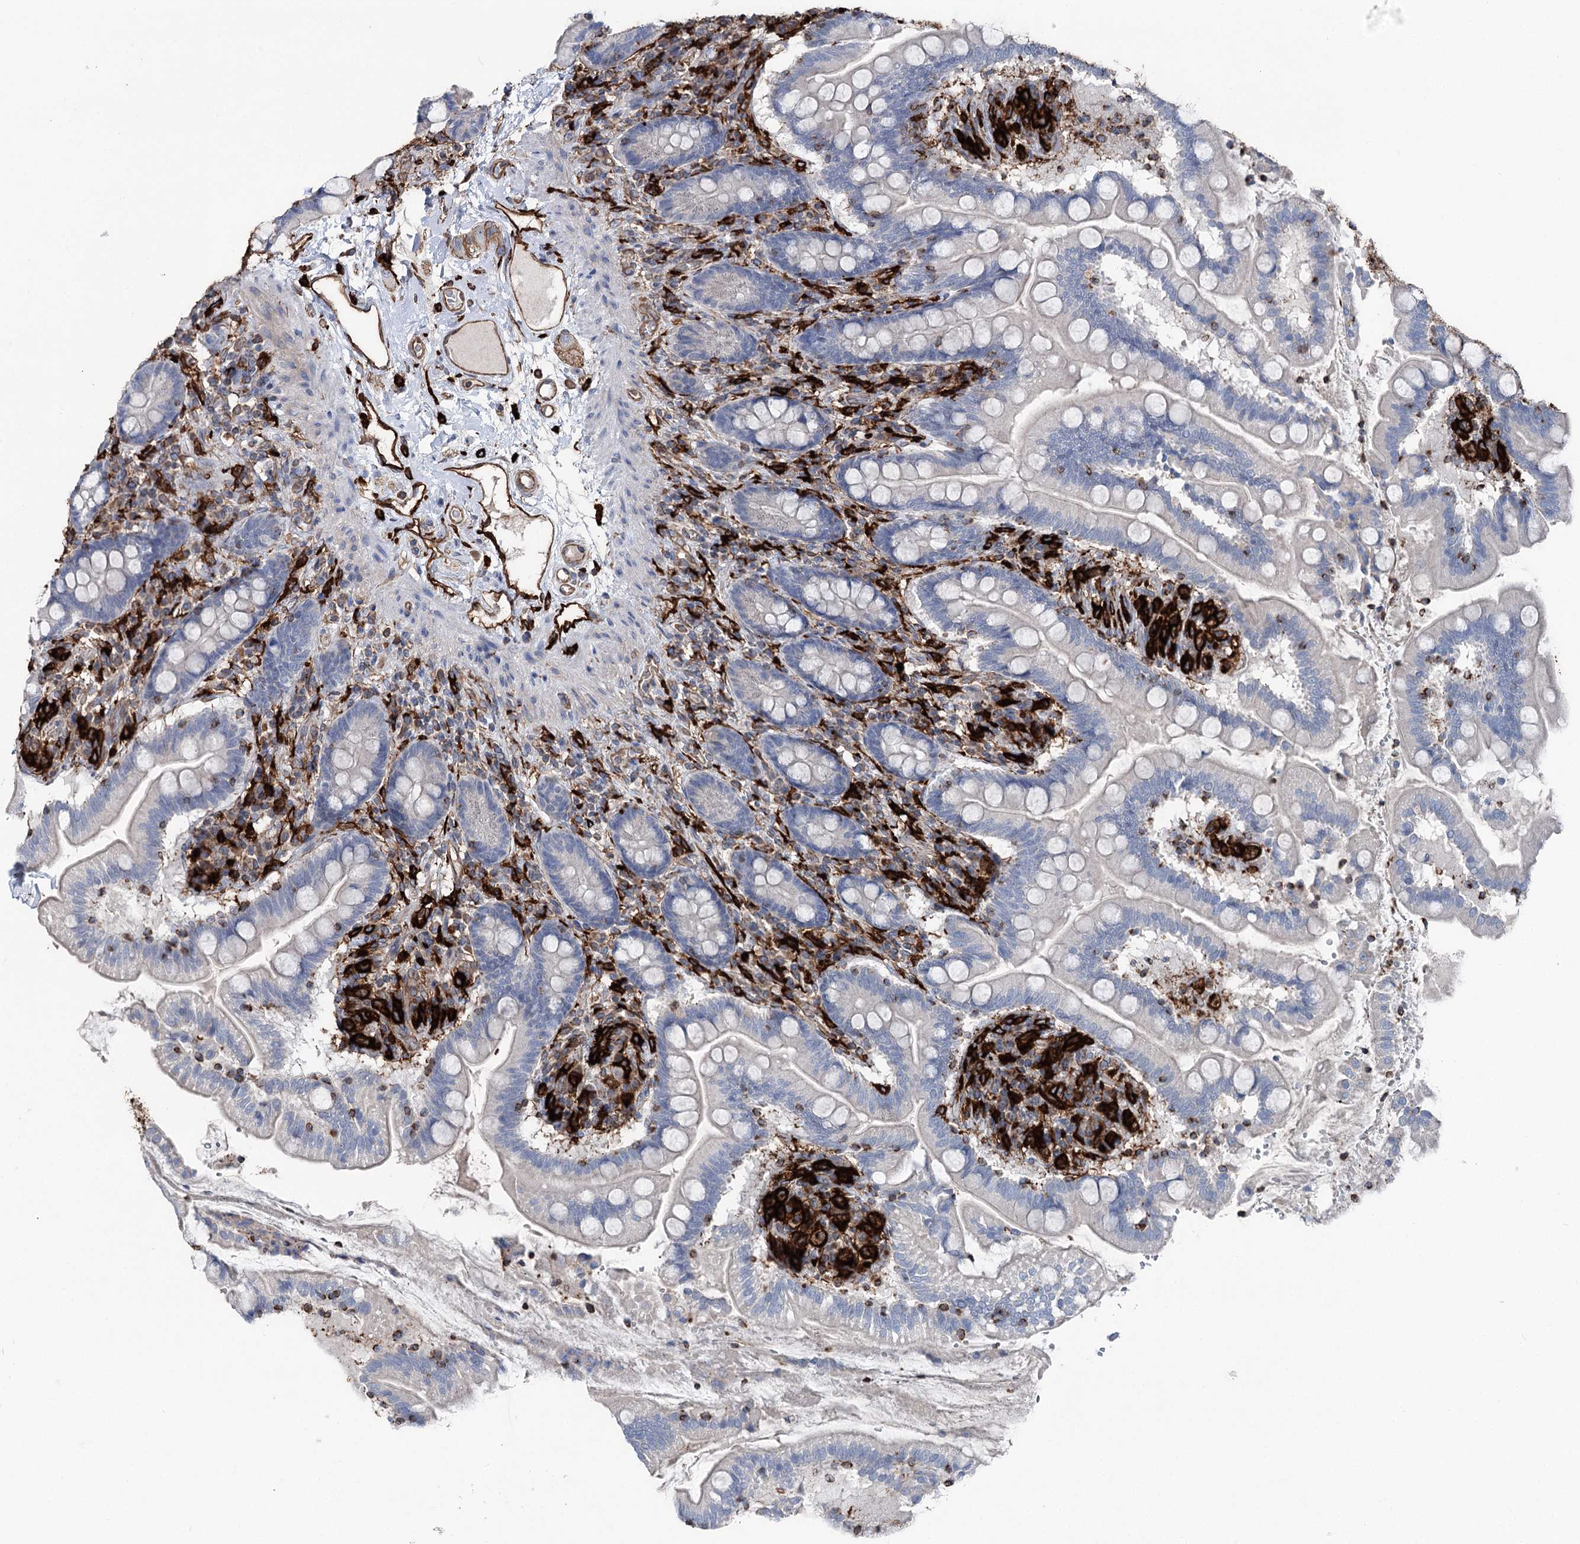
{"staining": {"intensity": "negative", "quantity": "none", "location": "none"}, "tissue": "small intestine", "cell_type": "Glandular cells", "image_type": "normal", "snomed": [{"axis": "morphology", "description": "Normal tissue, NOS"}, {"axis": "topography", "description": "Small intestine"}], "caption": "This photomicrograph is of normal small intestine stained with IHC to label a protein in brown with the nuclei are counter-stained blue. There is no staining in glandular cells.", "gene": "CLEC4M", "patient": {"sex": "female", "age": 64}}